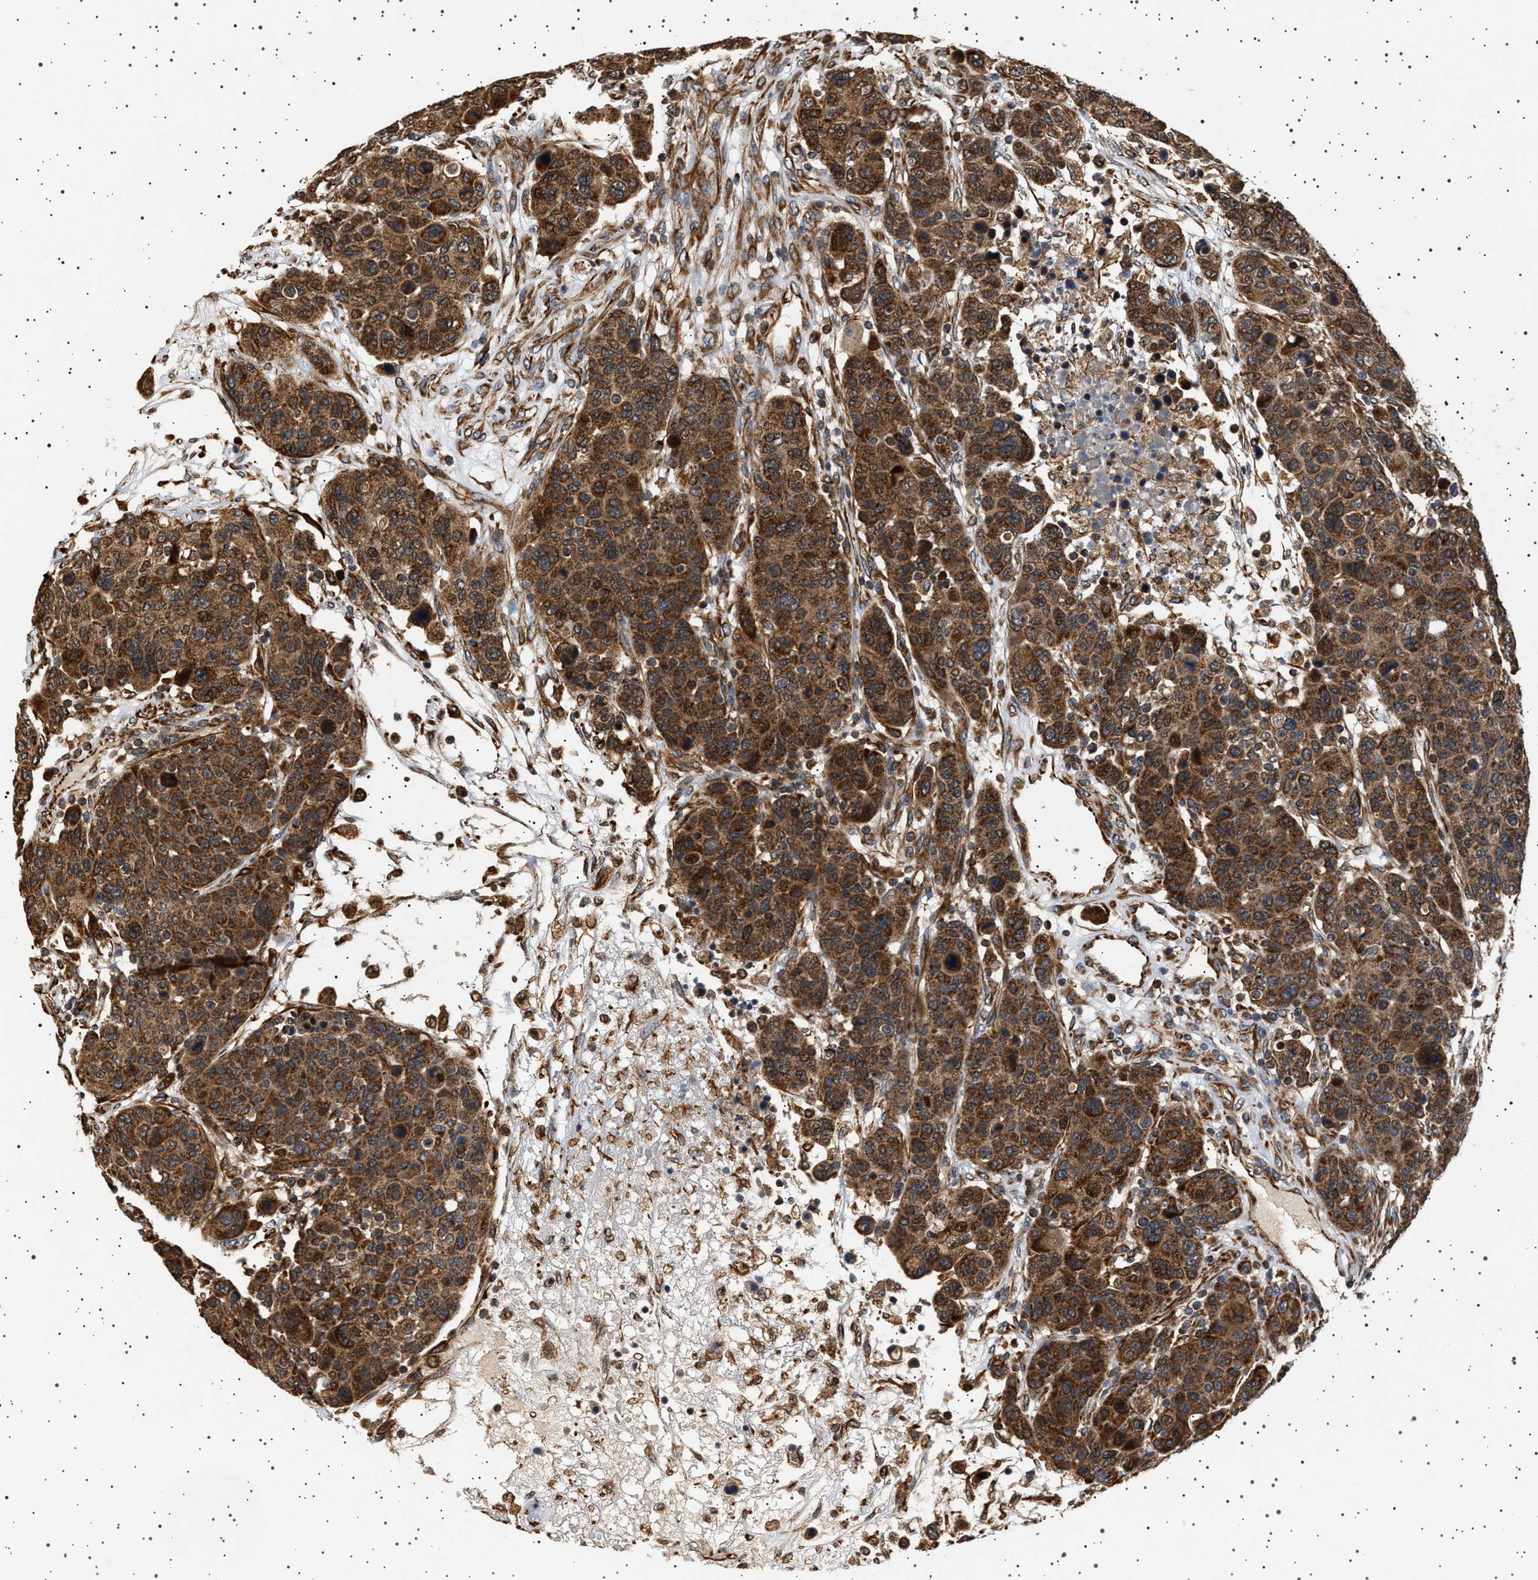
{"staining": {"intensity": "strong", "quantity": ">75%", "location": "cytoplasmic/membranous"}, "tissue": "breast cancer", "cell_type": "Tumor cells", "image_type": "cancer", "snomed": [{"axis": "morphology", "description": "Duct carcinoma"}, {"axis": "topography", "description": "Breast"}], "caption": "A high-resolution histopathology image shows immunohistochemistry (IHC) staining of infiltrating ductal carcinoma (breast), which shows strong cytoplasmic/membranous expression in approximately >75% of tumor cells. Nuclei are stained in blue.", "gene": "TRUB2", "patient": {"sex": "female", "age": 37}}